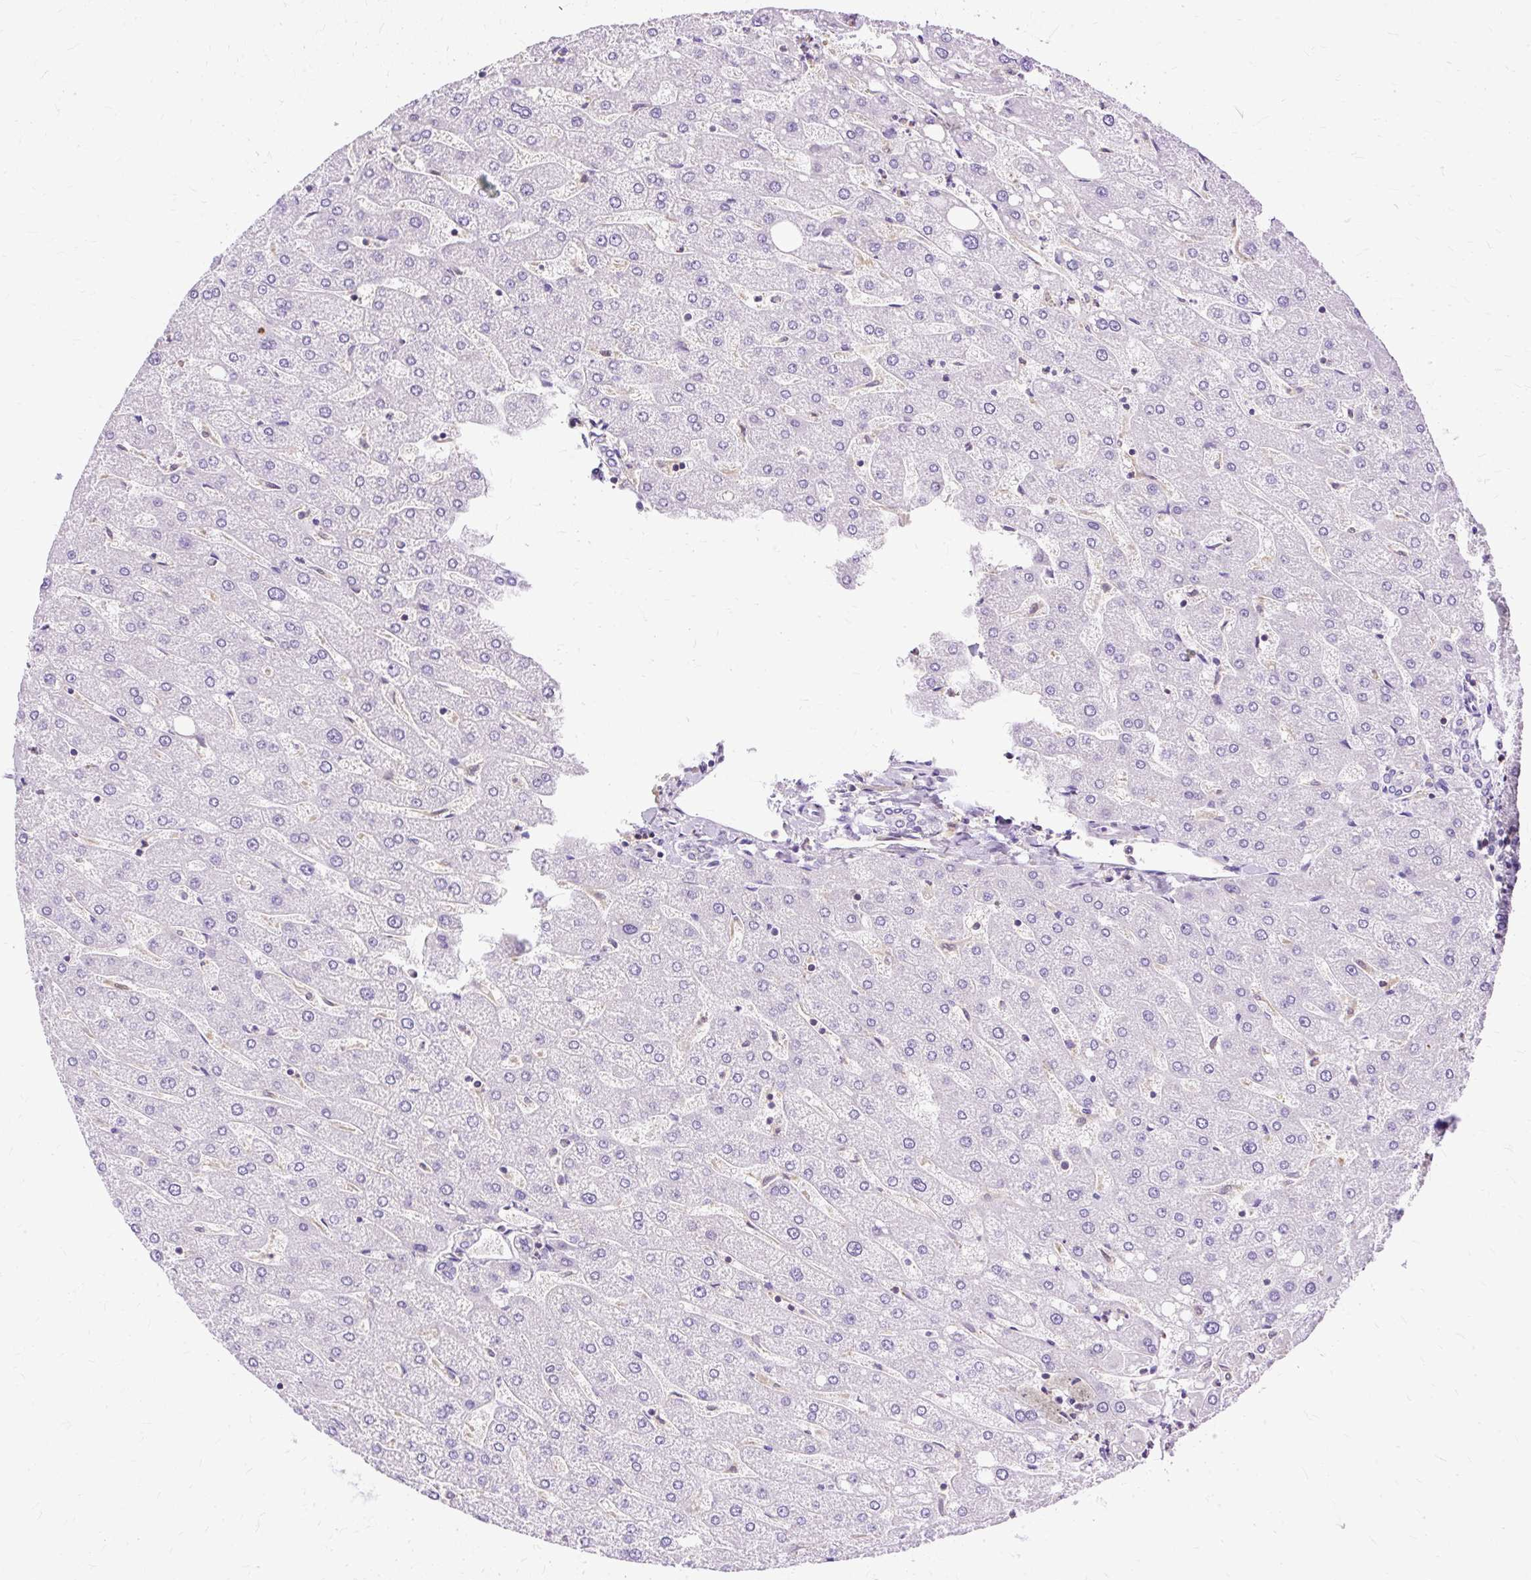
{"staining": {"intensity": "negative", "quantity": "none", "location": "none"}, "tissue": "liver", "cell_type": "Cholangiocytes", "image_type": "normal", "snomed": [{"axis": "morphology", "description": "Normal tissue, NOS"}, {"axis": "topography", "description": "Liver"}], "caption": "DAB (3,3'-diaminobenzidine) immunohistochemical staining of benign human liver displays no significant staining in cholangiocytes. (Immunohistochemistry (ihc), brightfield microscopy, high magnification).", "gene": "TWF2", "patient": {"sex": "male", "age": 67}}